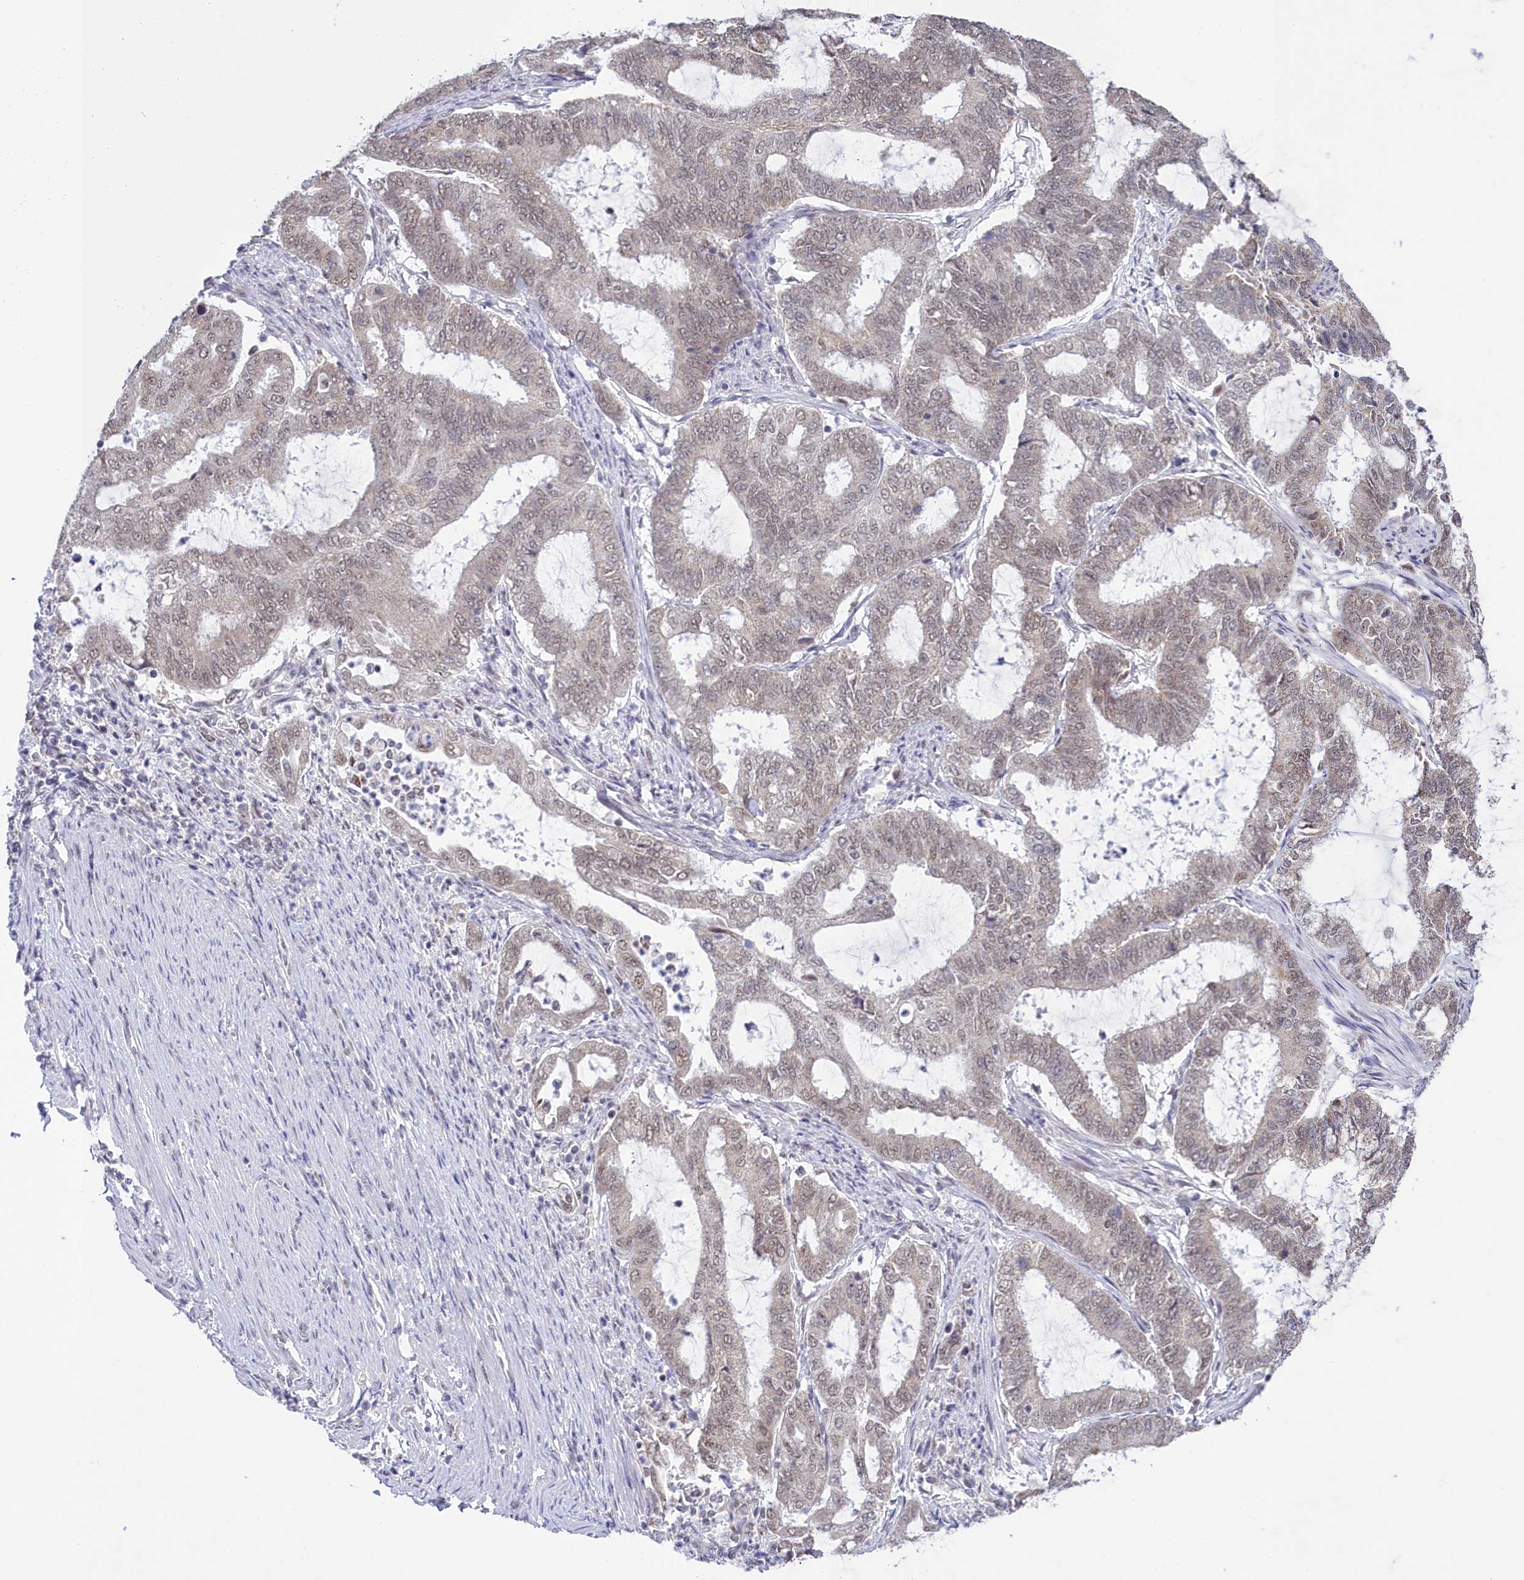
{"staining": {"intensity": "weak", "quantity": "25%-75%", "location": "nuclear"}, "tissue": "endometrial cancer", "cell_type": "Tumor cells", "image_type": "cancer", "snomed": [{"axis": "morphology", "description": "Adenocarcinoma, NOS"}, {"axis": "topography", "description": "Endometrium"}], "caption": "Weak nuclear staining for a protein is identified in approximately 25%-75% of tumor cells of endometrial cancer (adenocarcinoma) using immunohistochemistry.", "gene": "PPHLN1", "patient": {"sex": "female", "age": 51}}